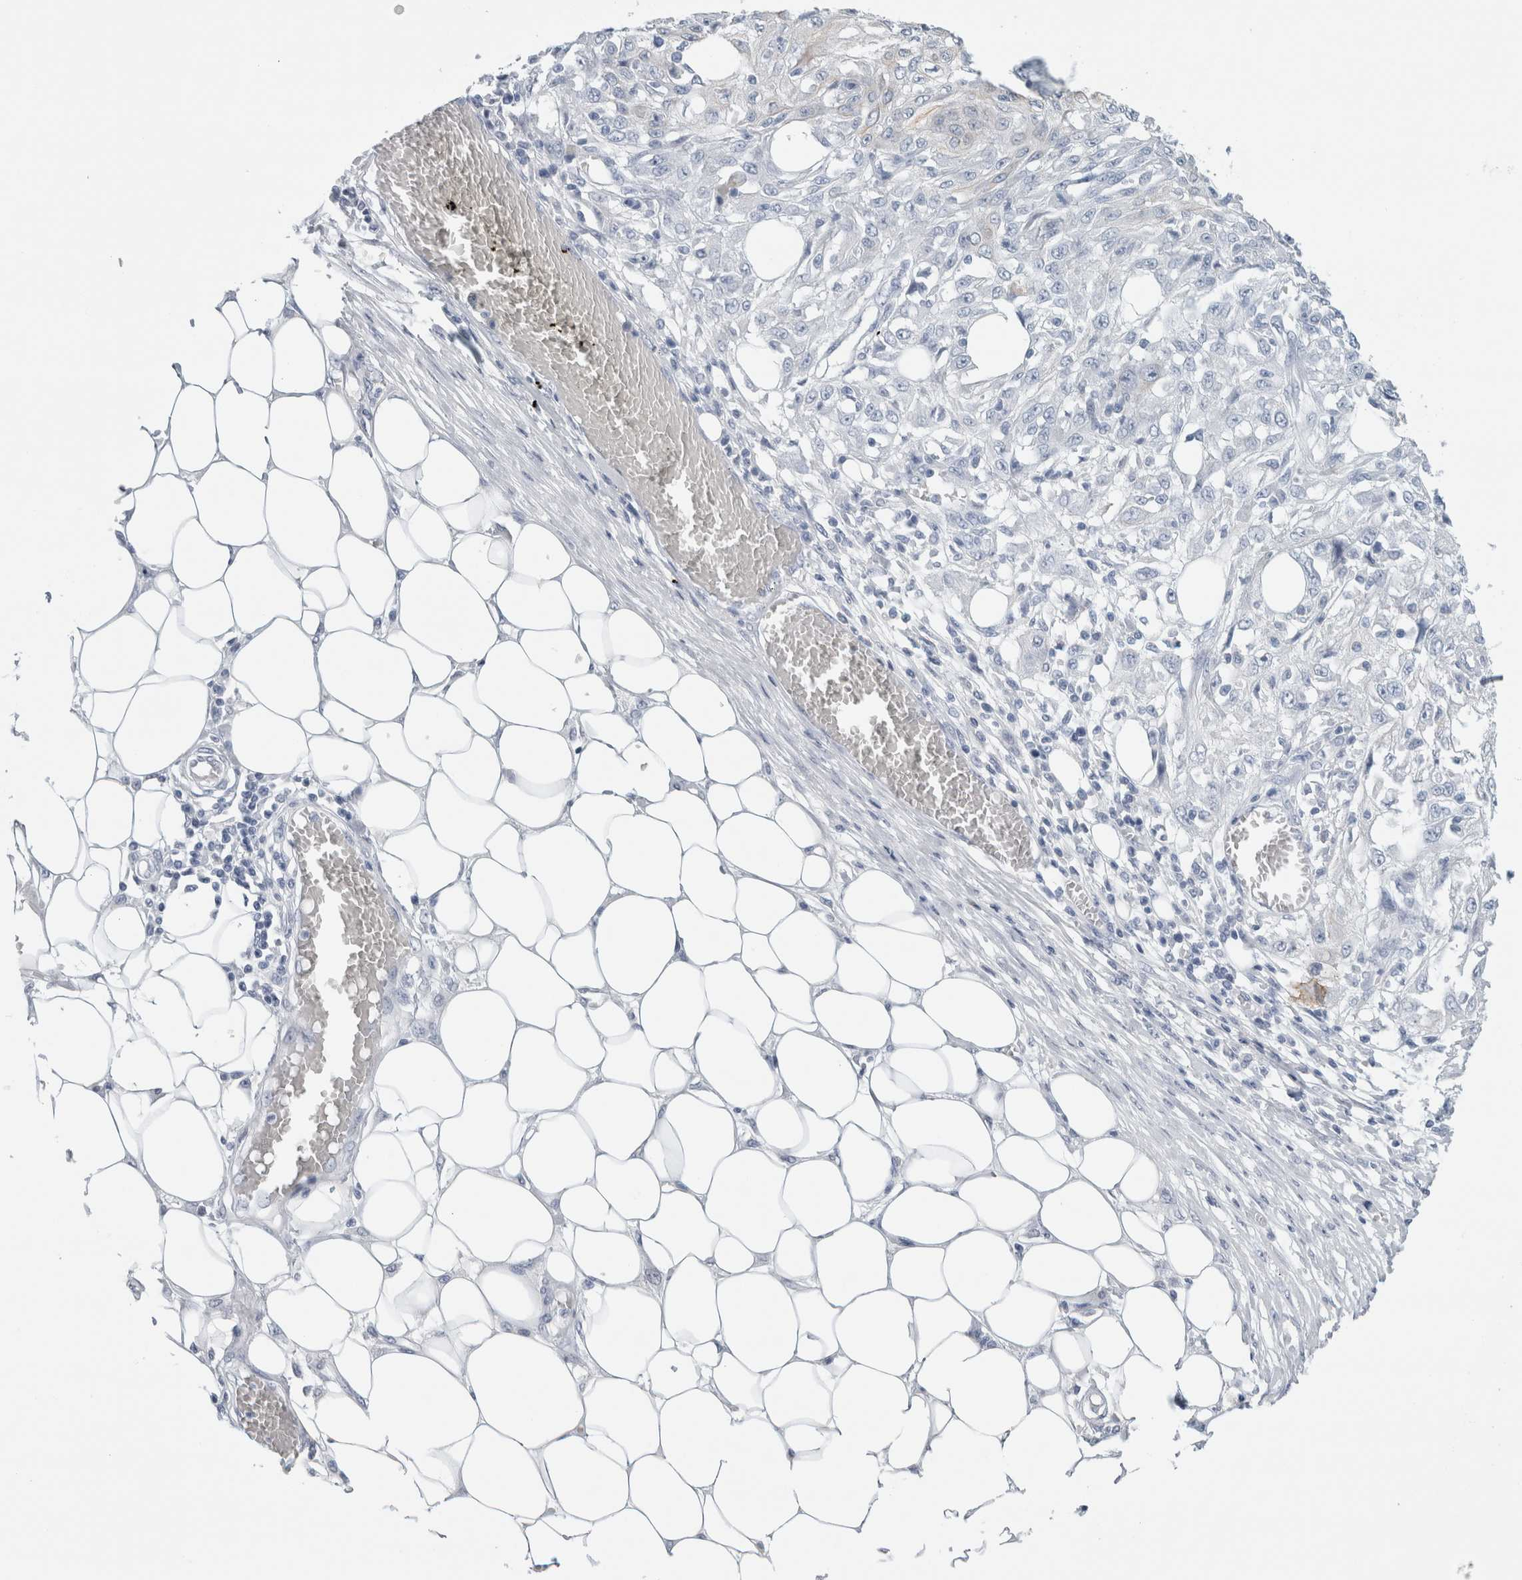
{"staining": {"intensity": "weak", "quantity": "<25%", "location": "cytoplasmic/membranous"}, "tissue": "skin cancer", "cell_type": "Tumor cells", "image_type": "cancer", "snomed": [{"axis": "morphology", "description": "Squamous cell carcinoma, NOS"}, {"axis": "morphology", "description": "Squamous cell carcinoma, metastatic, NOS"}, {"axis": "topography", "description": "Skin"}, {"axis": "topography", "description": "Lymph node"}], "caption": "This image is of skin cancer stained with immunohistochemistry to label a protein in brown with the nuclei are counter-stained blue. There is no staining in tumor cells.", "gene": "RPH3AL", "patient": {"sex": "male", "age": 75}}